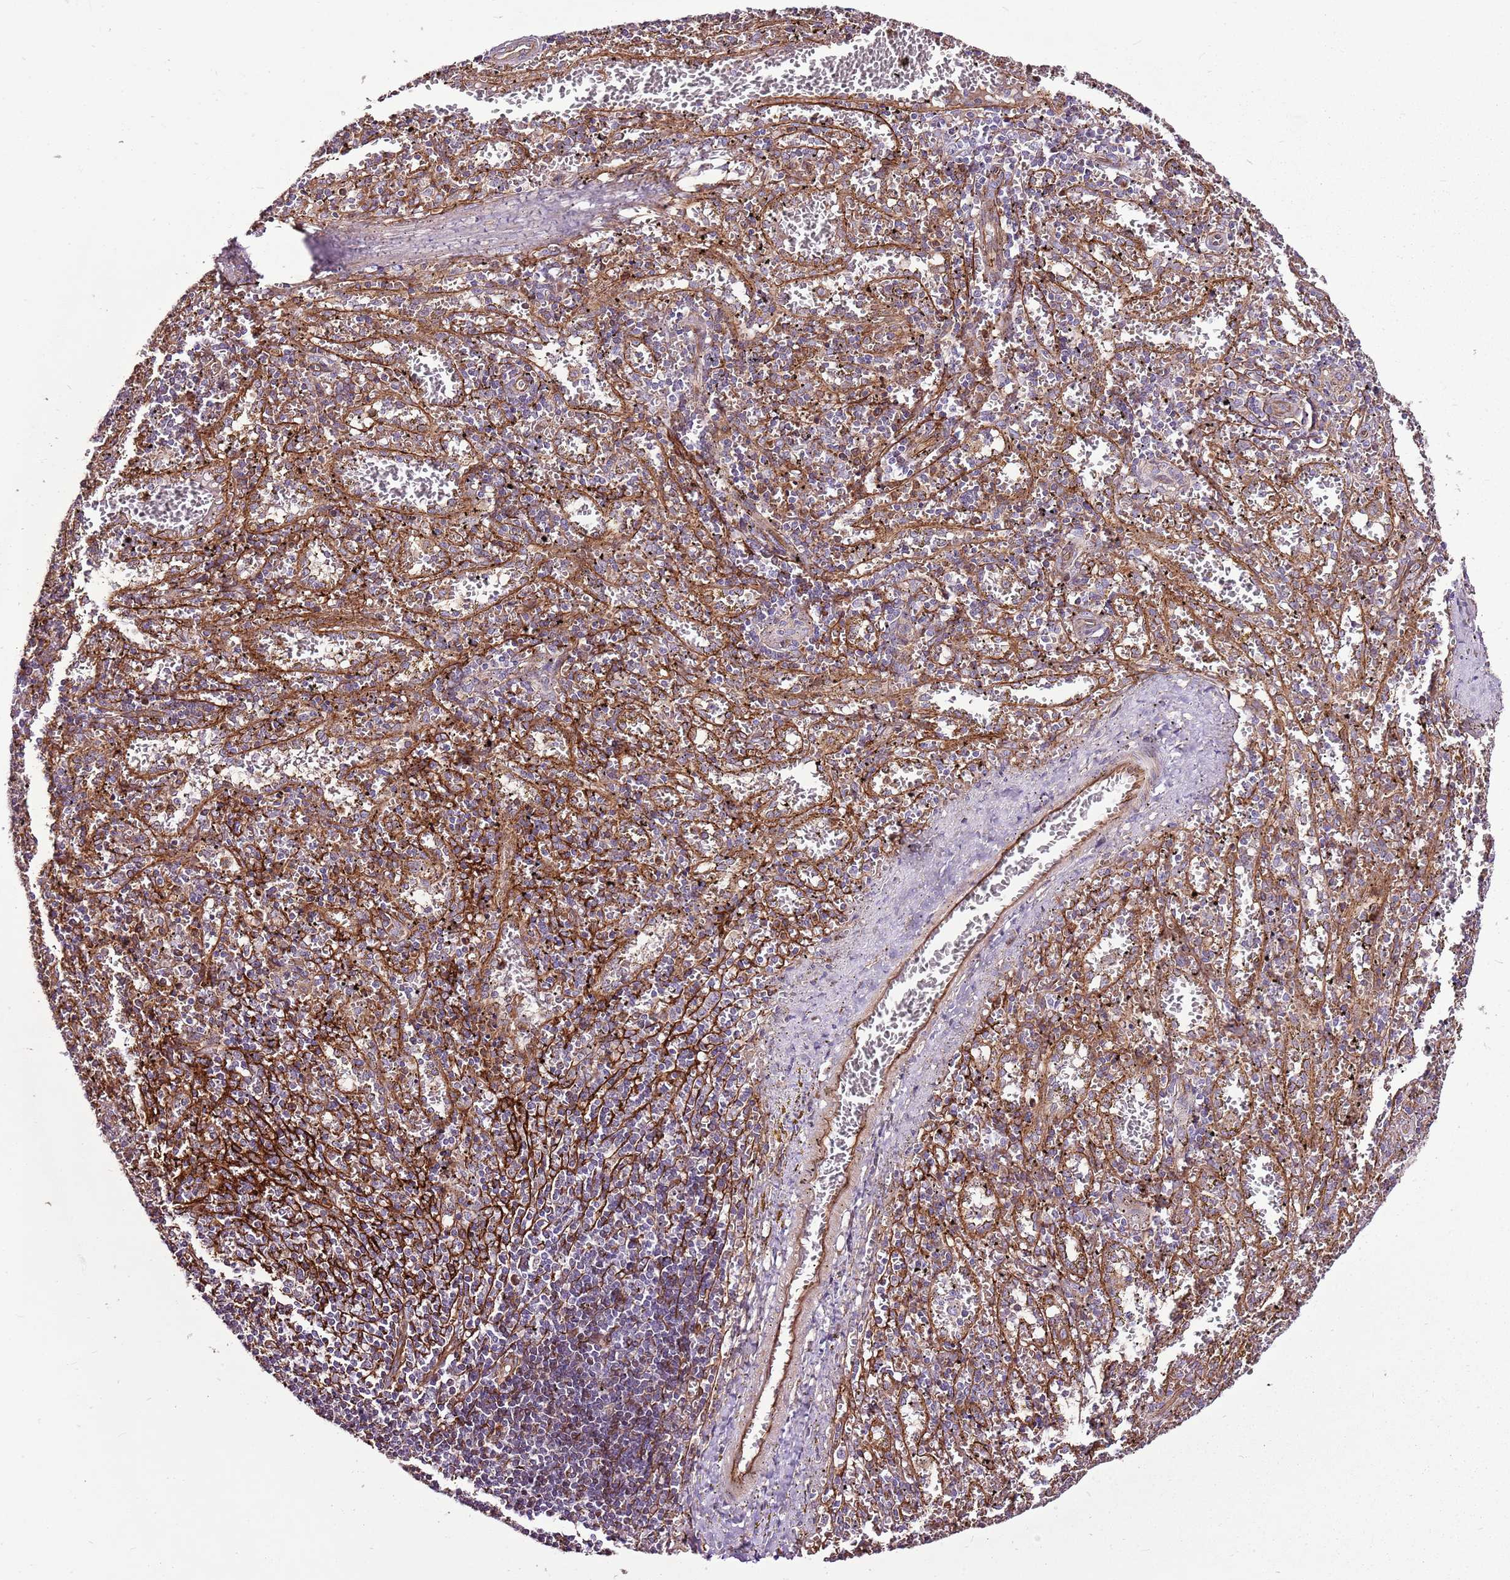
{"staining": {"intensity": "weak", "quantity": "<25%", "location": "cytoplasmic/membranous"}, "tissue": "spleen", "cell_type": "Cells in red pulp", "image_type": "normal", "snomed": [{"axis": "morphology", "description": "Normal tissue, NOS"}, {"axis": "topography", "description": "Spleen"}], "caption": "IHC image of benign spleen stained for a protein (brown), which displays no expression in cells in red pulp. (Stains: DAB immunohistochemistry with hematoxylin counter stain, Microscopy: brightfield microscopy at high magnification).", "gene": "ZNF827", "patient": {"sex": "male", "age": 11}}